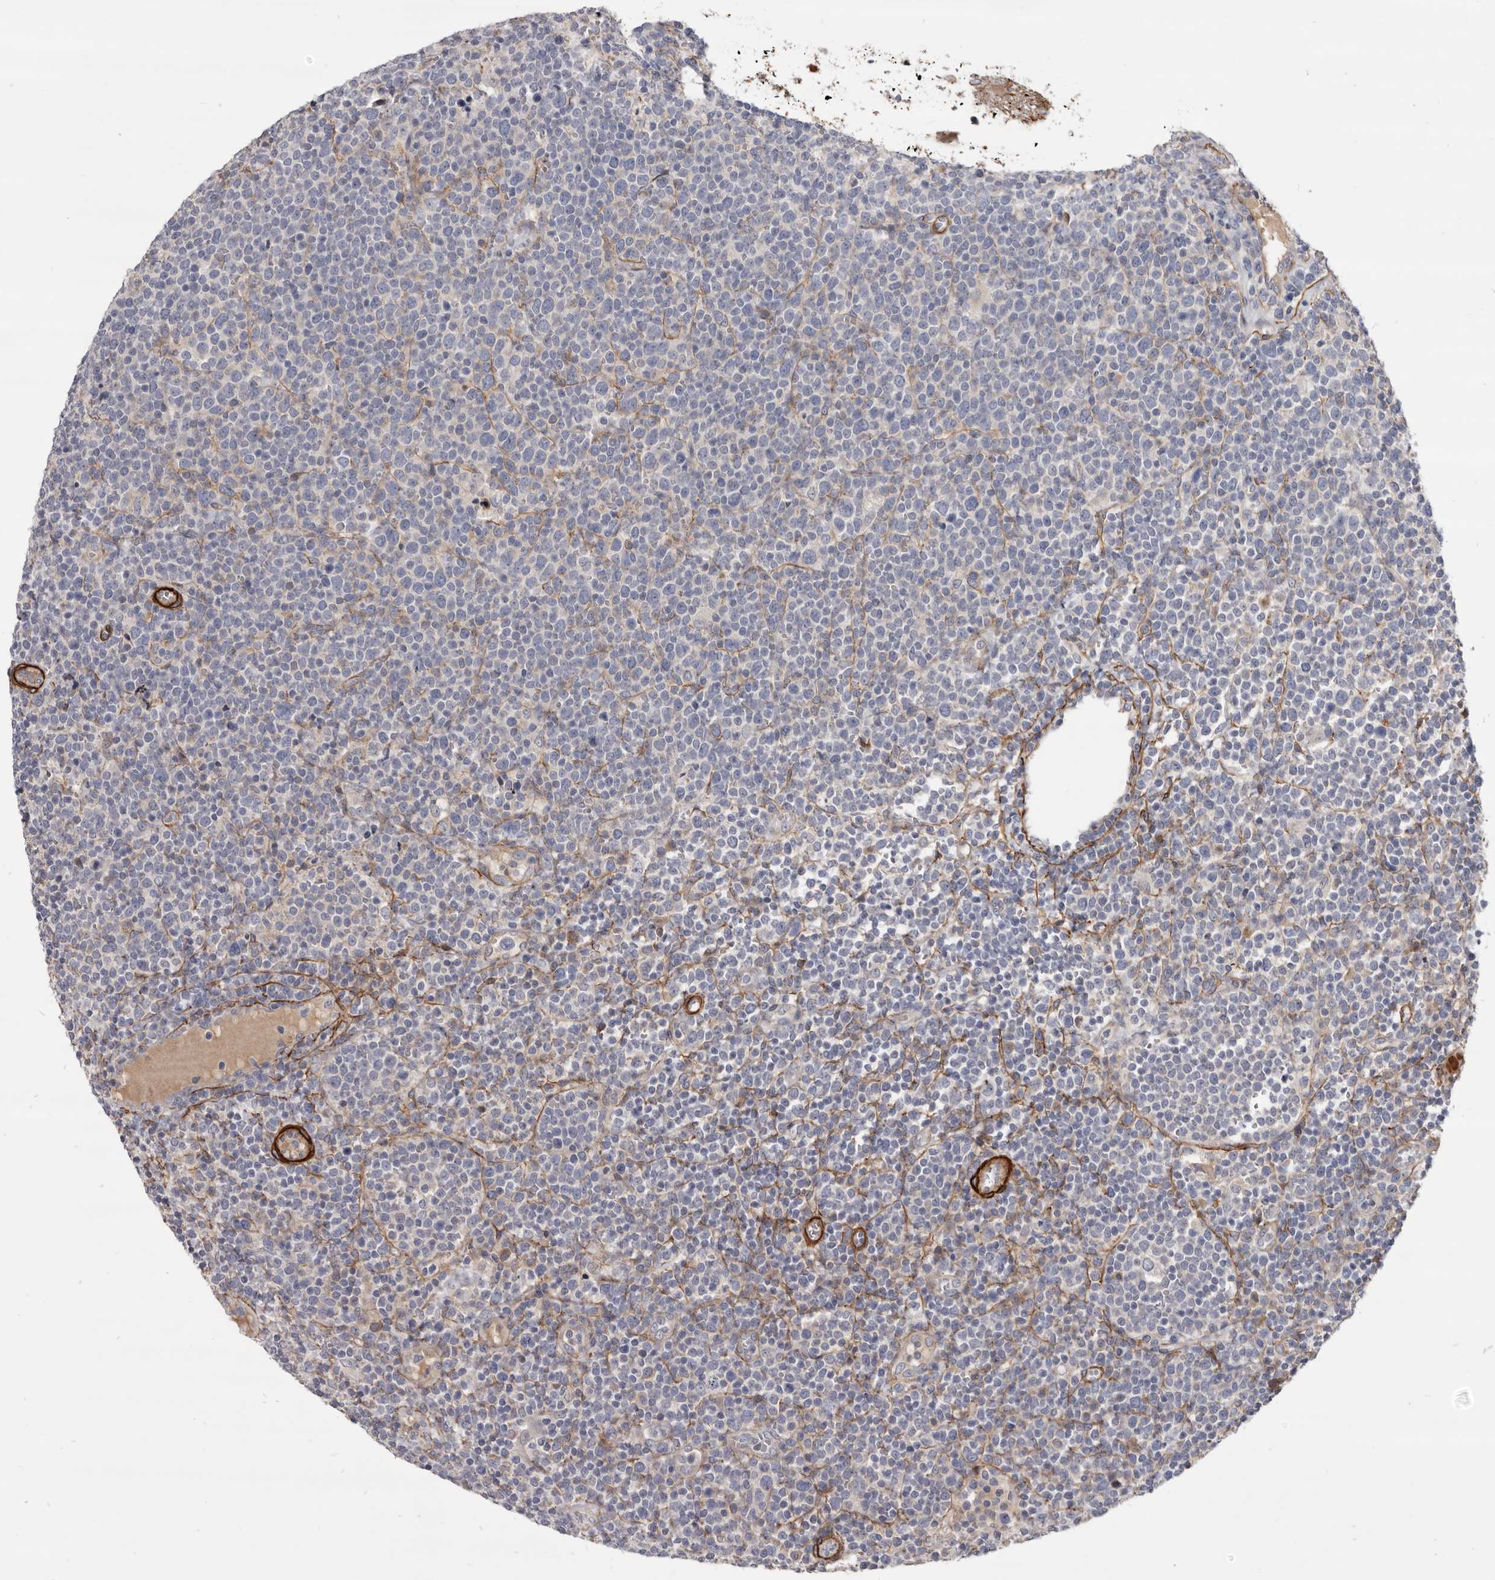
{"staining": {"intensity": "negative", "quantity": "none", "location": "none"}, "tissue": "lymphoma", "cell_type": "Tumor cells", "image_type": "cancer", "snomed": [{"axis": "morphology", "description": "Malignant lymphoma, non-Hodgkin's type, High grade"}, {"axis": "topography", "description": "Lymph node"}], "caption": "High-grade malignant lymphoma, non-Hodgkin's type was stained to show a protein in brown. There is no significant staining in tumor cells.", "gene": "CGN", "patient": {"sex": "male", "age": 61}}